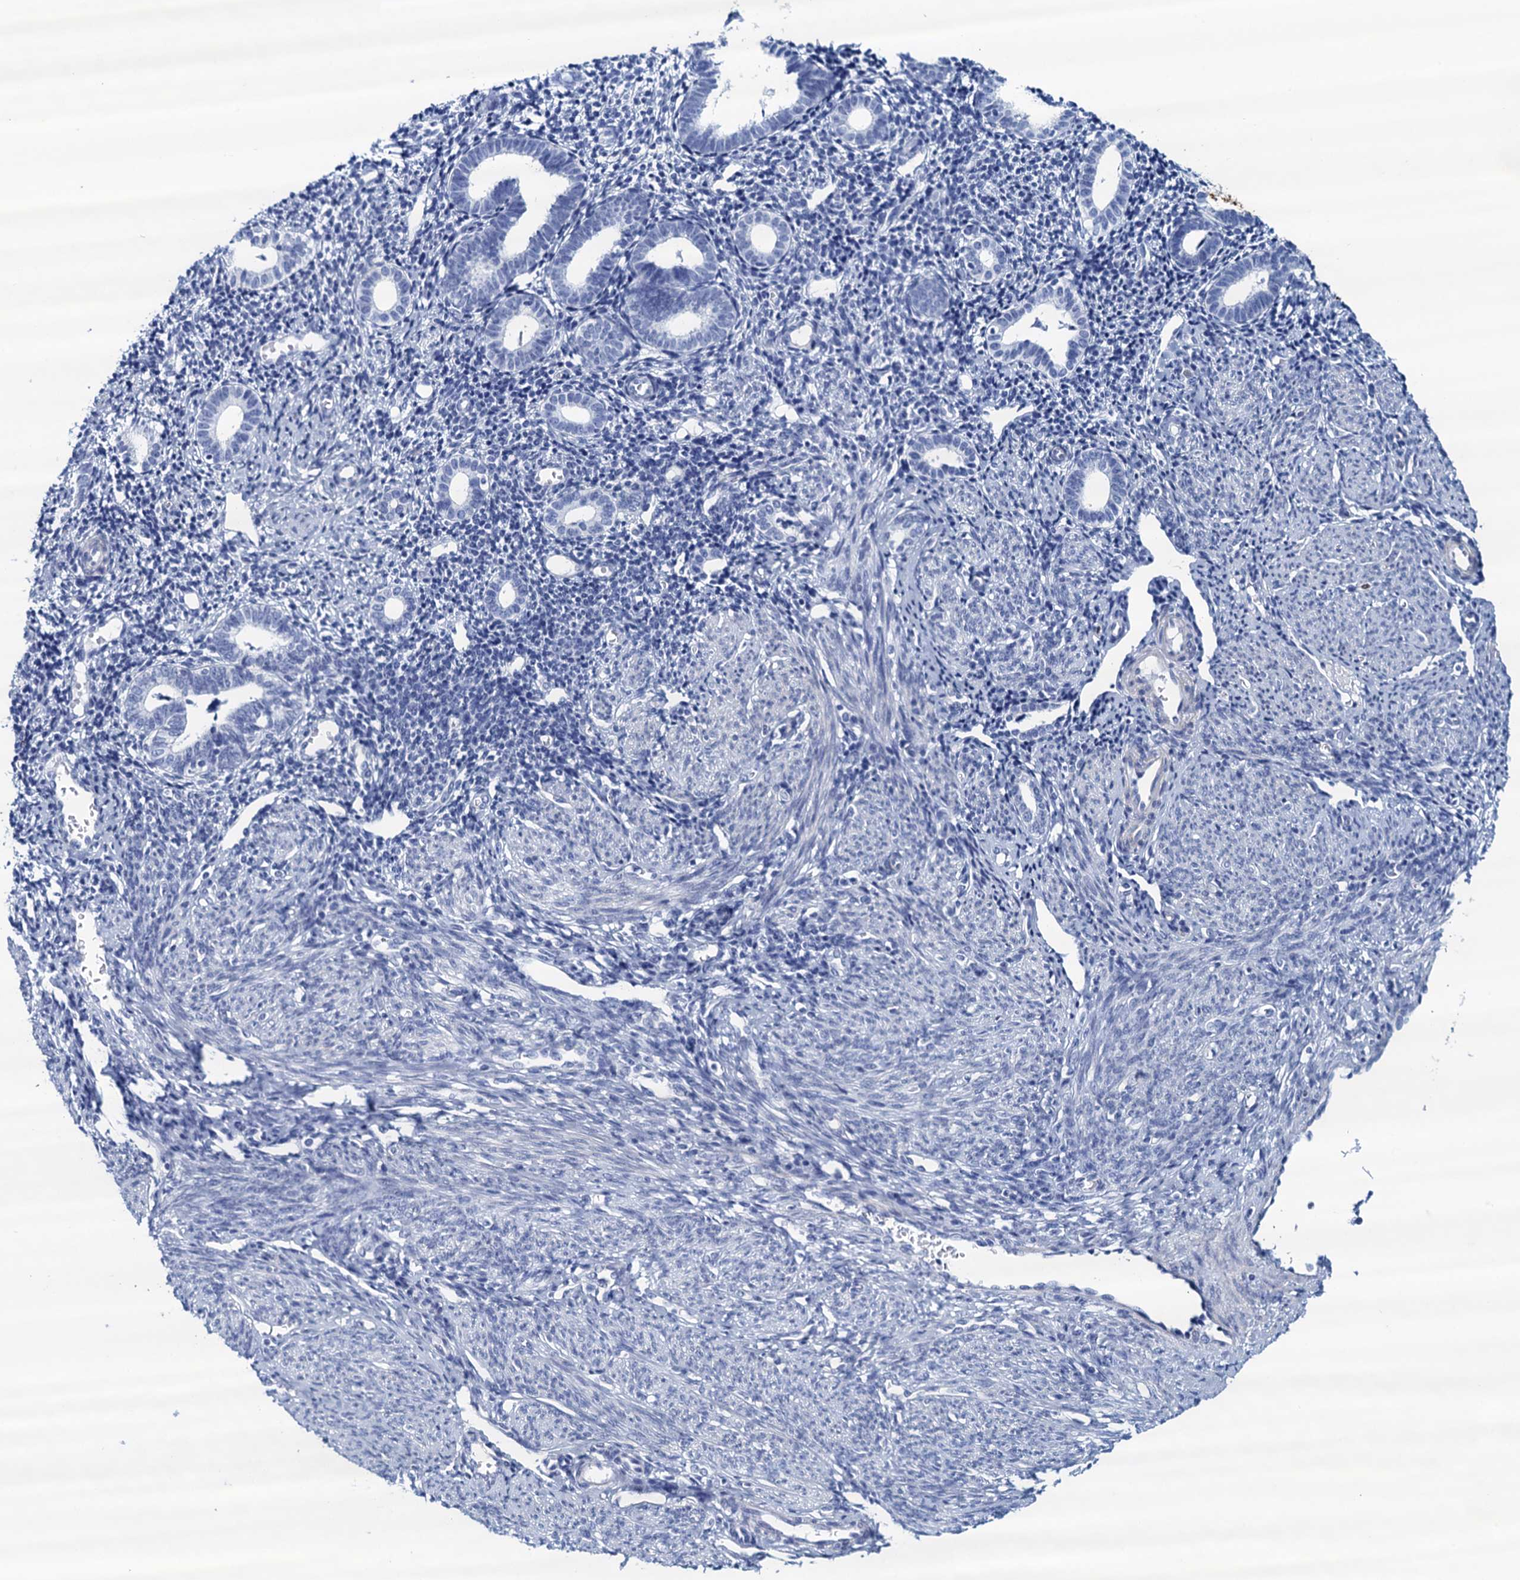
{"staining": {"intensity": "negative", "quantity": "none", "location": "none"}, "tissue": "endometrium", "cell_type": "Cells in endometrial stroma", "image_type": "normal", "snomed": [{"axis": "morphology", "description": "Normal tissue, NOS"}, {"axis": "topography", "description": "Endometrium"}], "caption": "A high-resolution micrograph shows immunohistochemistry staining of normal endometrium, which shows no significant staining in cells in endometrial stroma. (IHC, brightfield microscopy, high magnification).", "gene": "RHCG", "patient": {"sex": "female", "age": 56}}